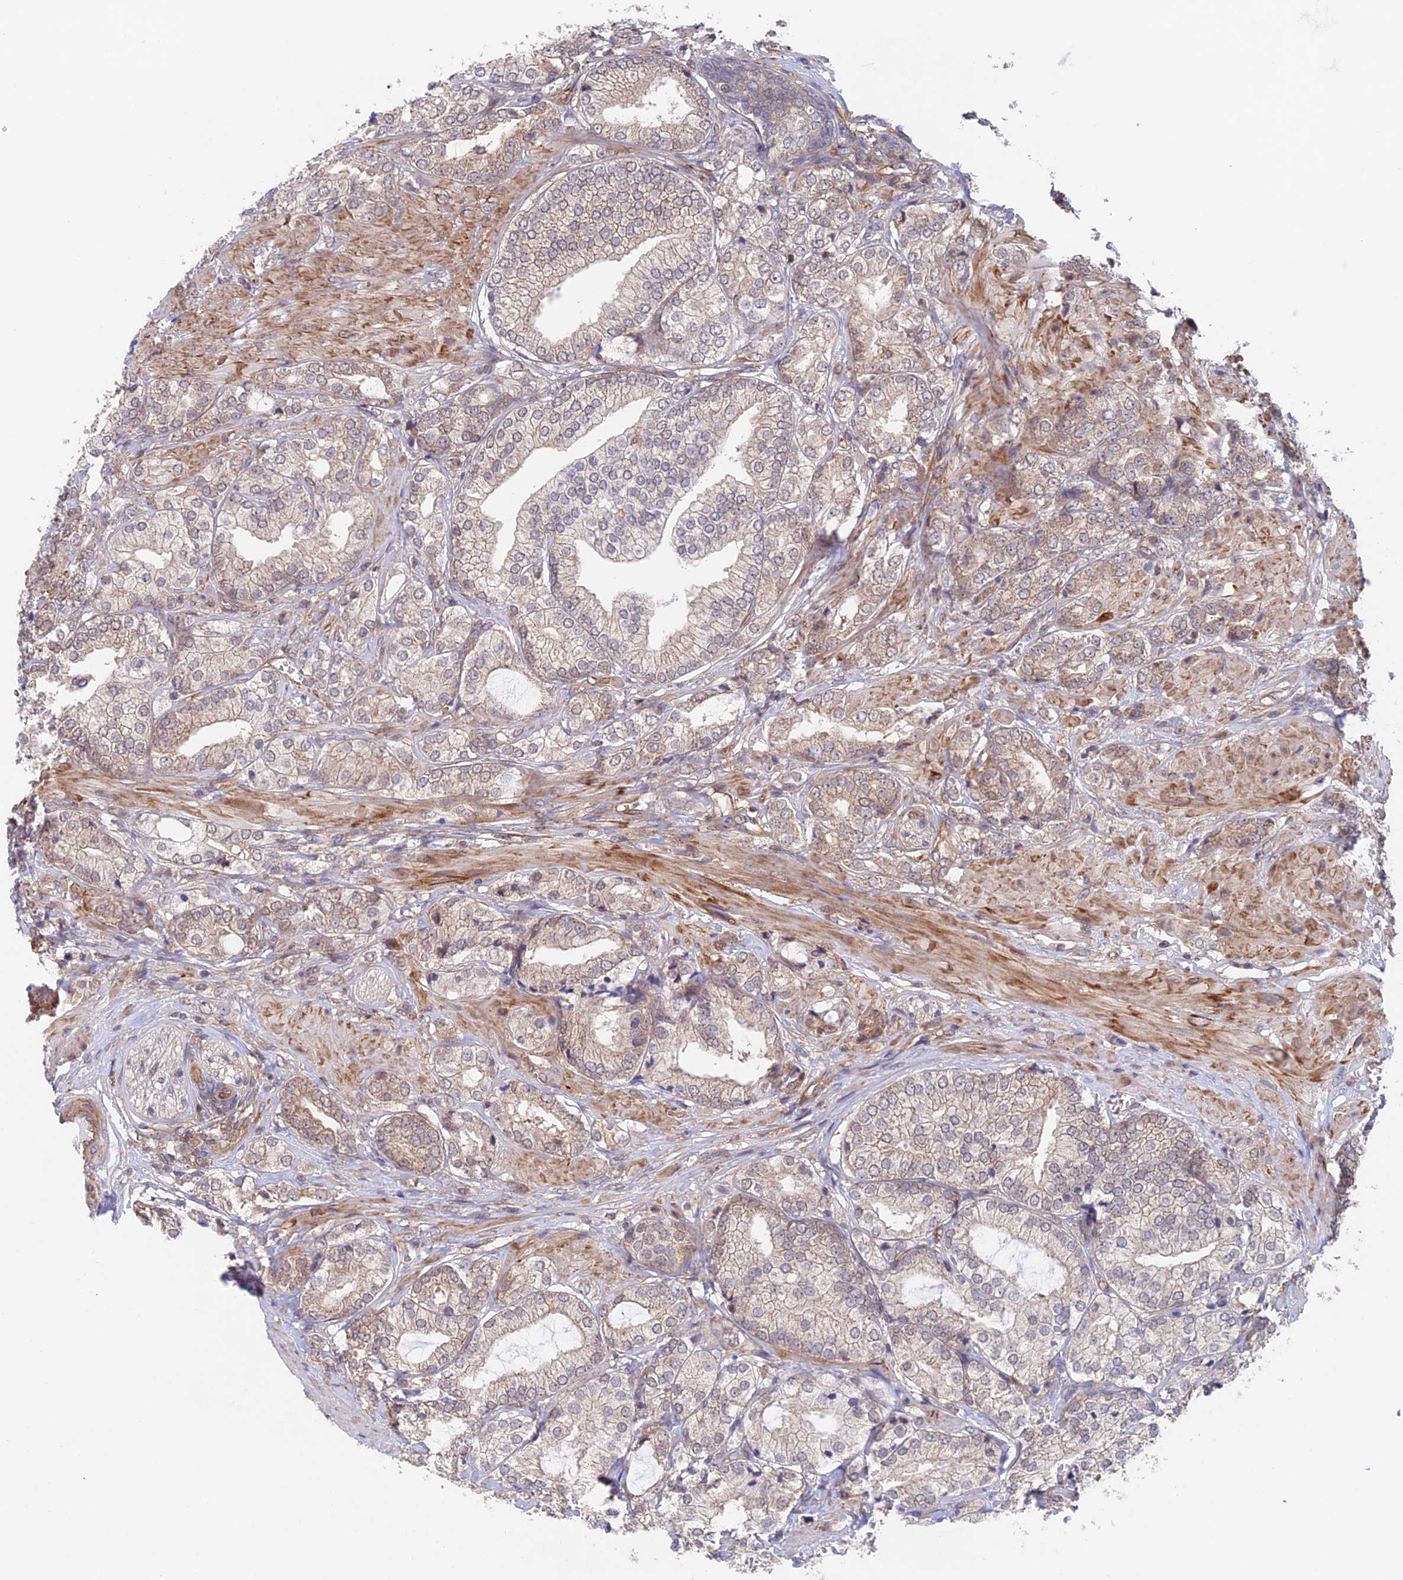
{"staining": {"intensity": "weak", "quantity": "25%-75%", "location": "cytoplasmic/membranous"}, "tissue": "prostate cancer", "cell_type": "Tumor cells", "image_type": "cancer", "snomed": [{"axis": "morphology", "description": "Adenocarcinoma, High grade"}, {"axis": "topography", "description": "Prostate"}], "caption": "A brown stain labels weak cytoplasmic/membranous expression of a protein in human prostate cancer (high-grade adenocarcinoma) tumor cells.", "gene": "NUDT16L1", "patient": {"sex": "male", "age": 50}}